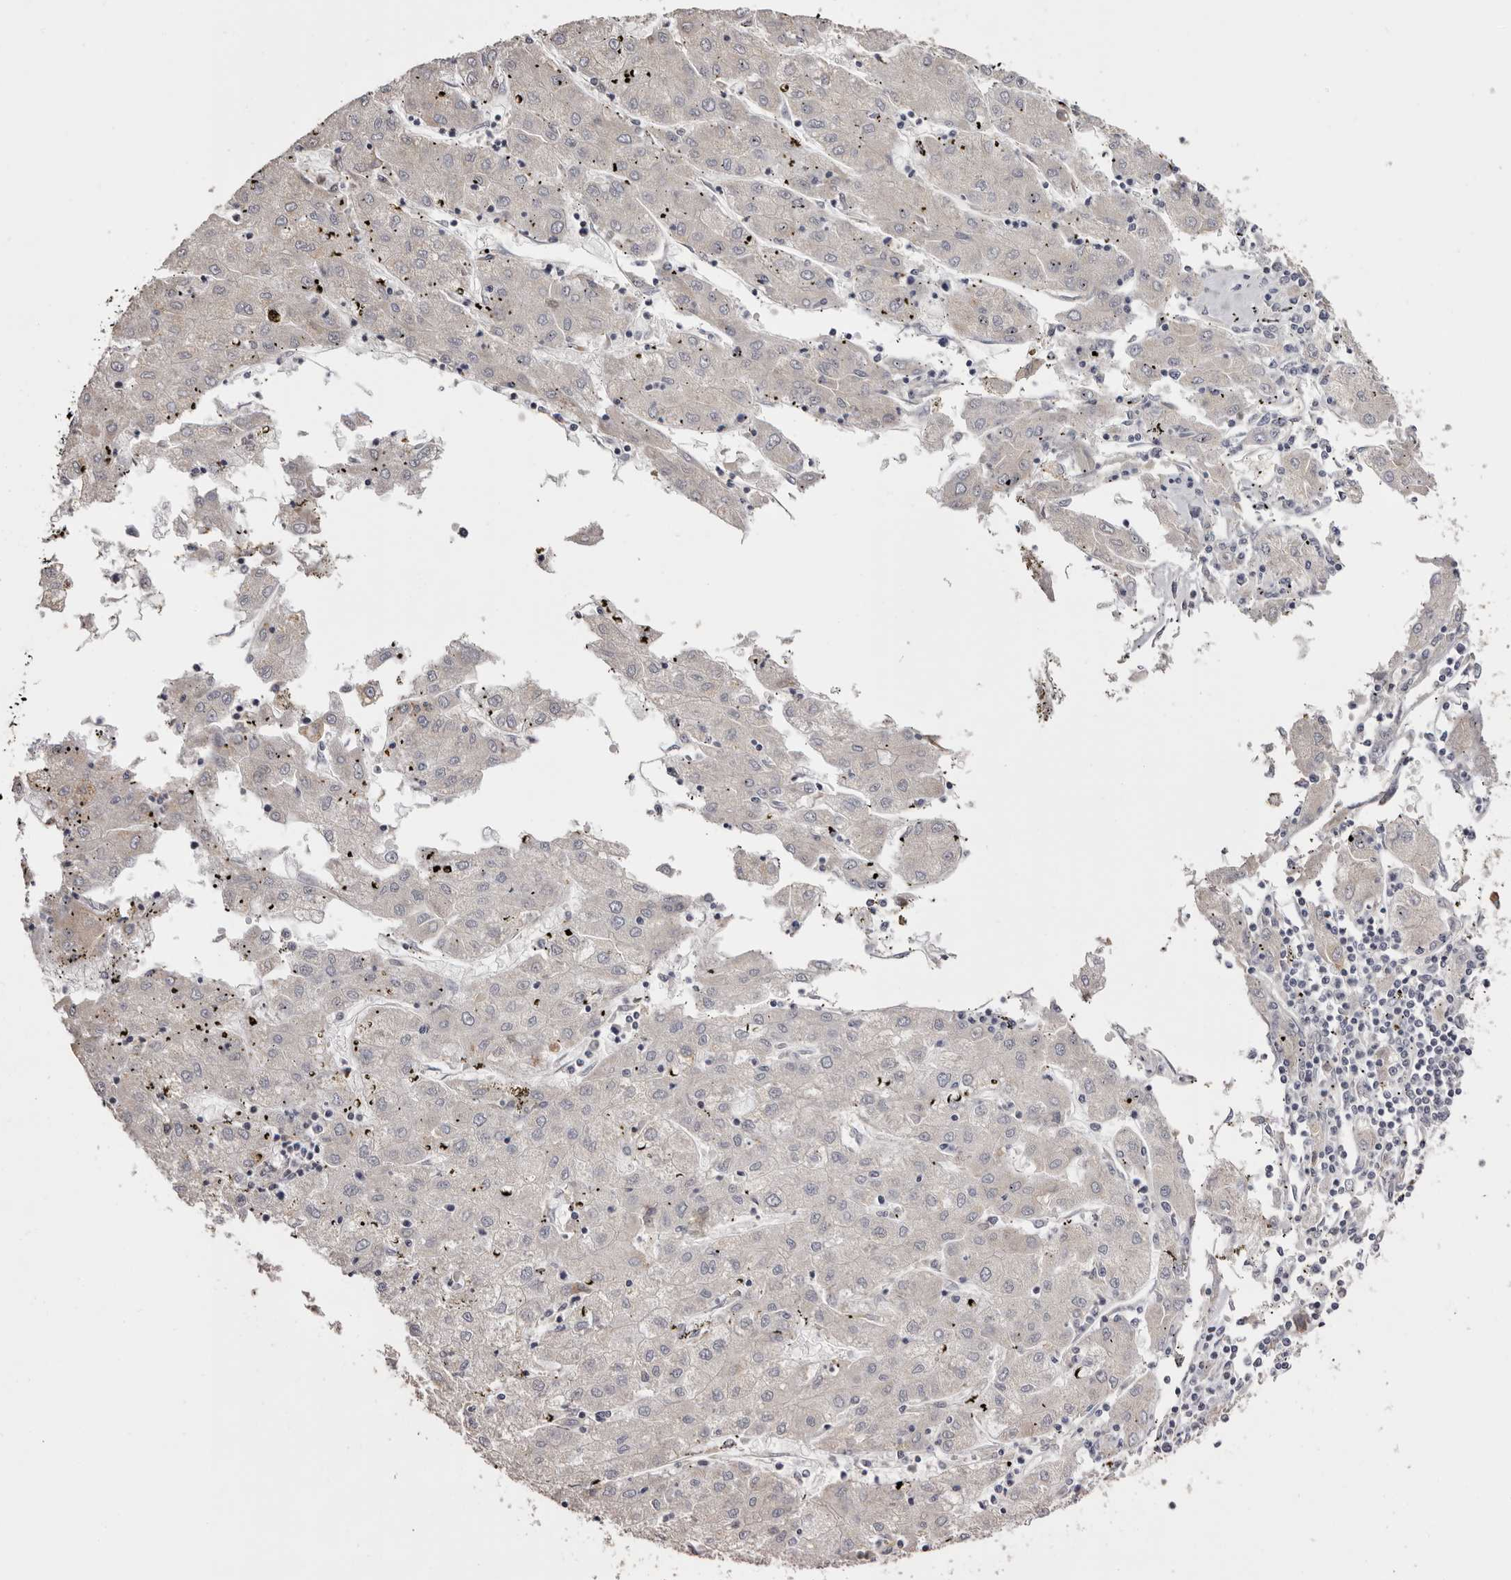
{"staining": {"intensity": "moderate", "quantity": "<25%", "location": "cytoplasmic/membranous"}, "tissue": "liver cancer", "cell_type": "Tumor cells", "image_type": "cancer", "snomed": [{"axis": "morphology", "description": "Carcinoma, Hepatocellular, NOS"}, {"axis": "topography", "description": "Liver"}], "caption": "Liver cancer (hepatocellular carcinoma) stained for a protein exhibits moderate cytoplasmic/membranous positivity in tumor cells. (DAB IHC, brown staining for protein, blue staining for nuclei).", "gene": "PIGX", "patient": {"sex": "male", "age": 72}}